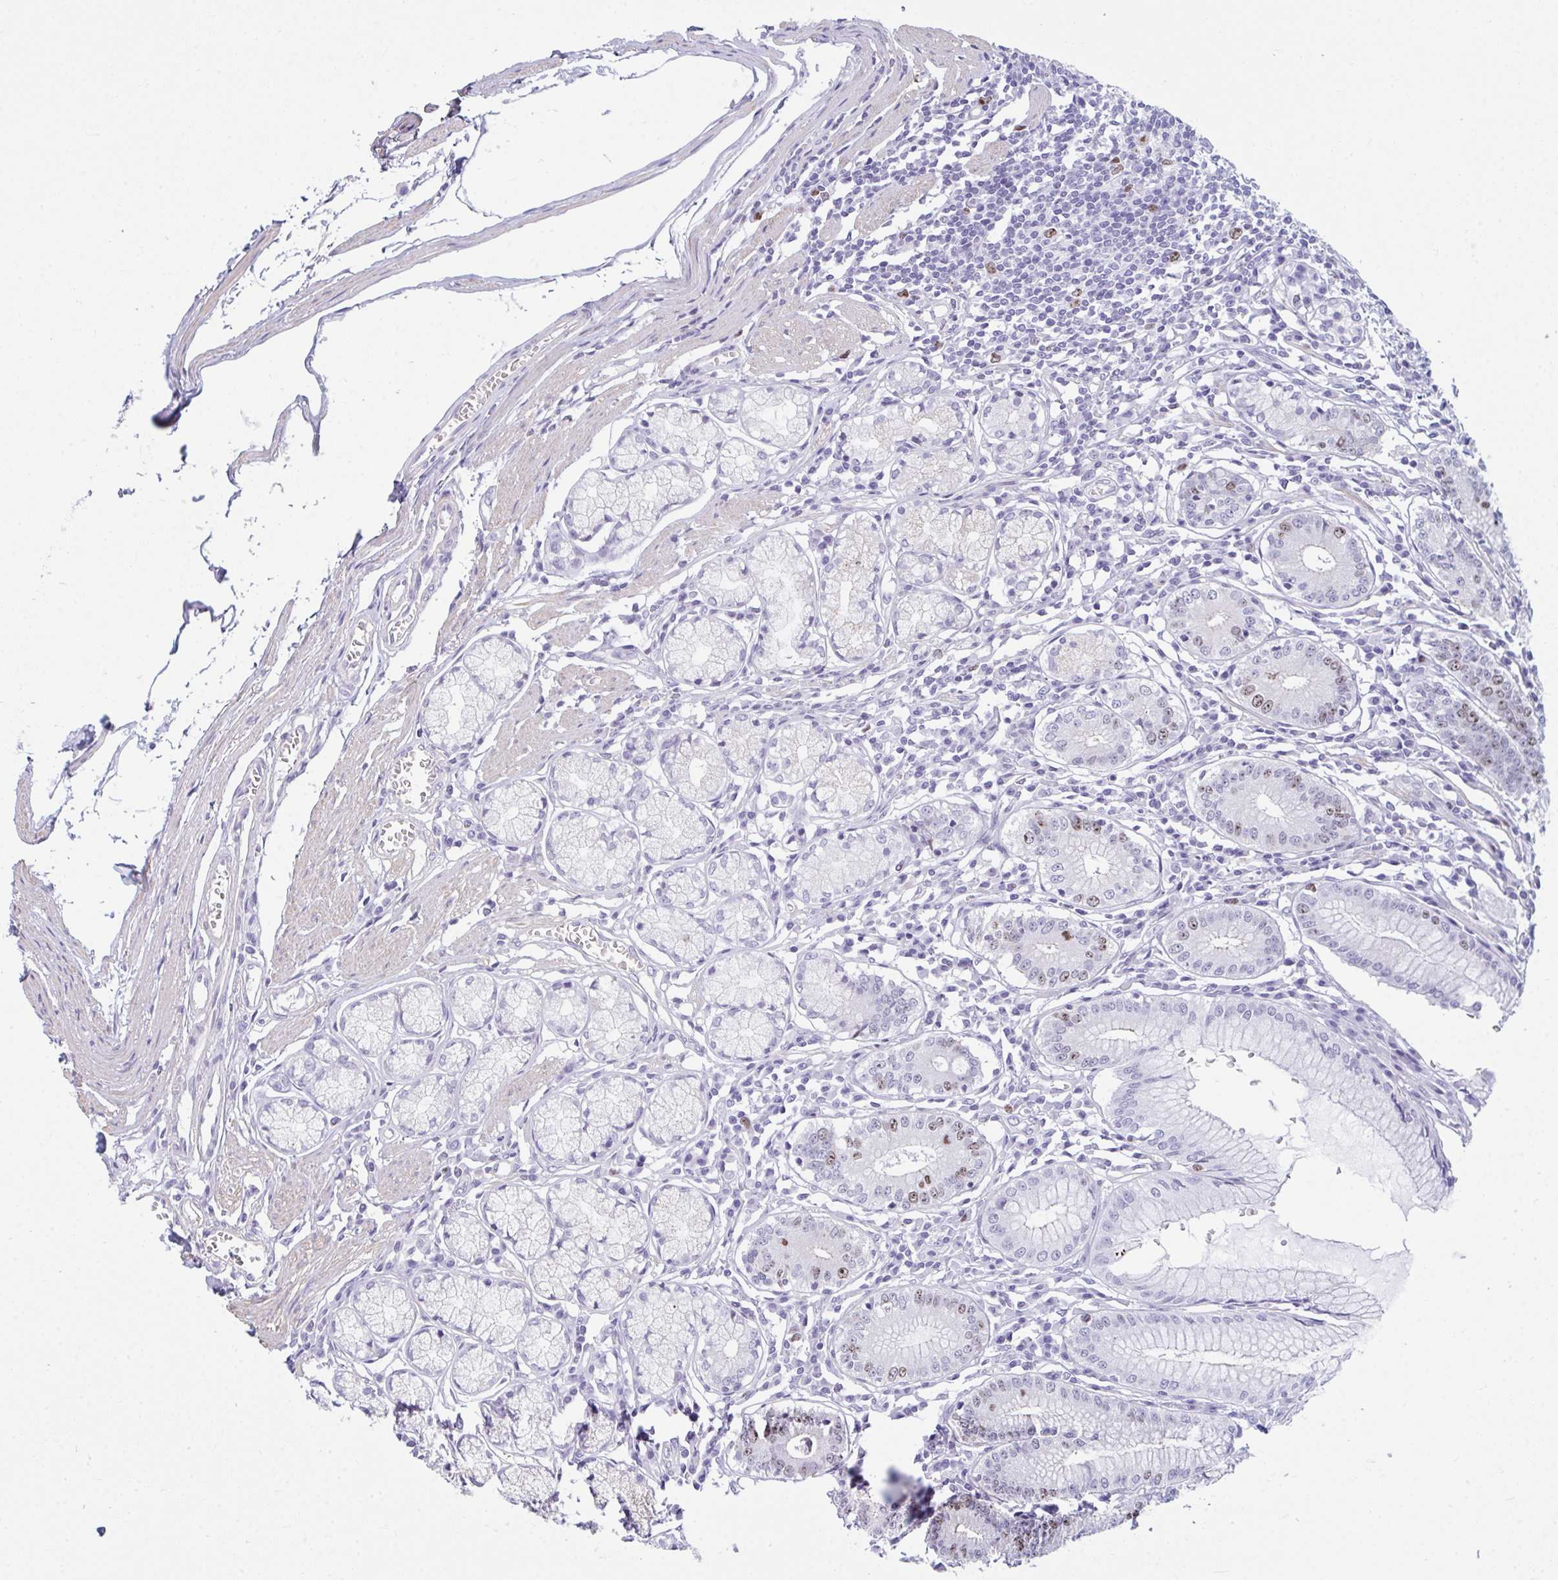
{"staining": {"intensity": "moderate", "quantity": "<25%", "location": "nuclear"}, "tissue": "stomach", "cell_type": "Glandular cells", "image_type": "normal", "snomed": [{"axis": "morphology", "description": "Normal tissue, NOS"}, {"axis": "topography", "description": "Stomach"}], "caption": "Human stomach stained for a protein (brown) demonstrates moderate nuclear positive positivity in approximately <25% of glandular cells.", "gene": "SUZ12", "patient": {"sex": "male", "age": 55}}